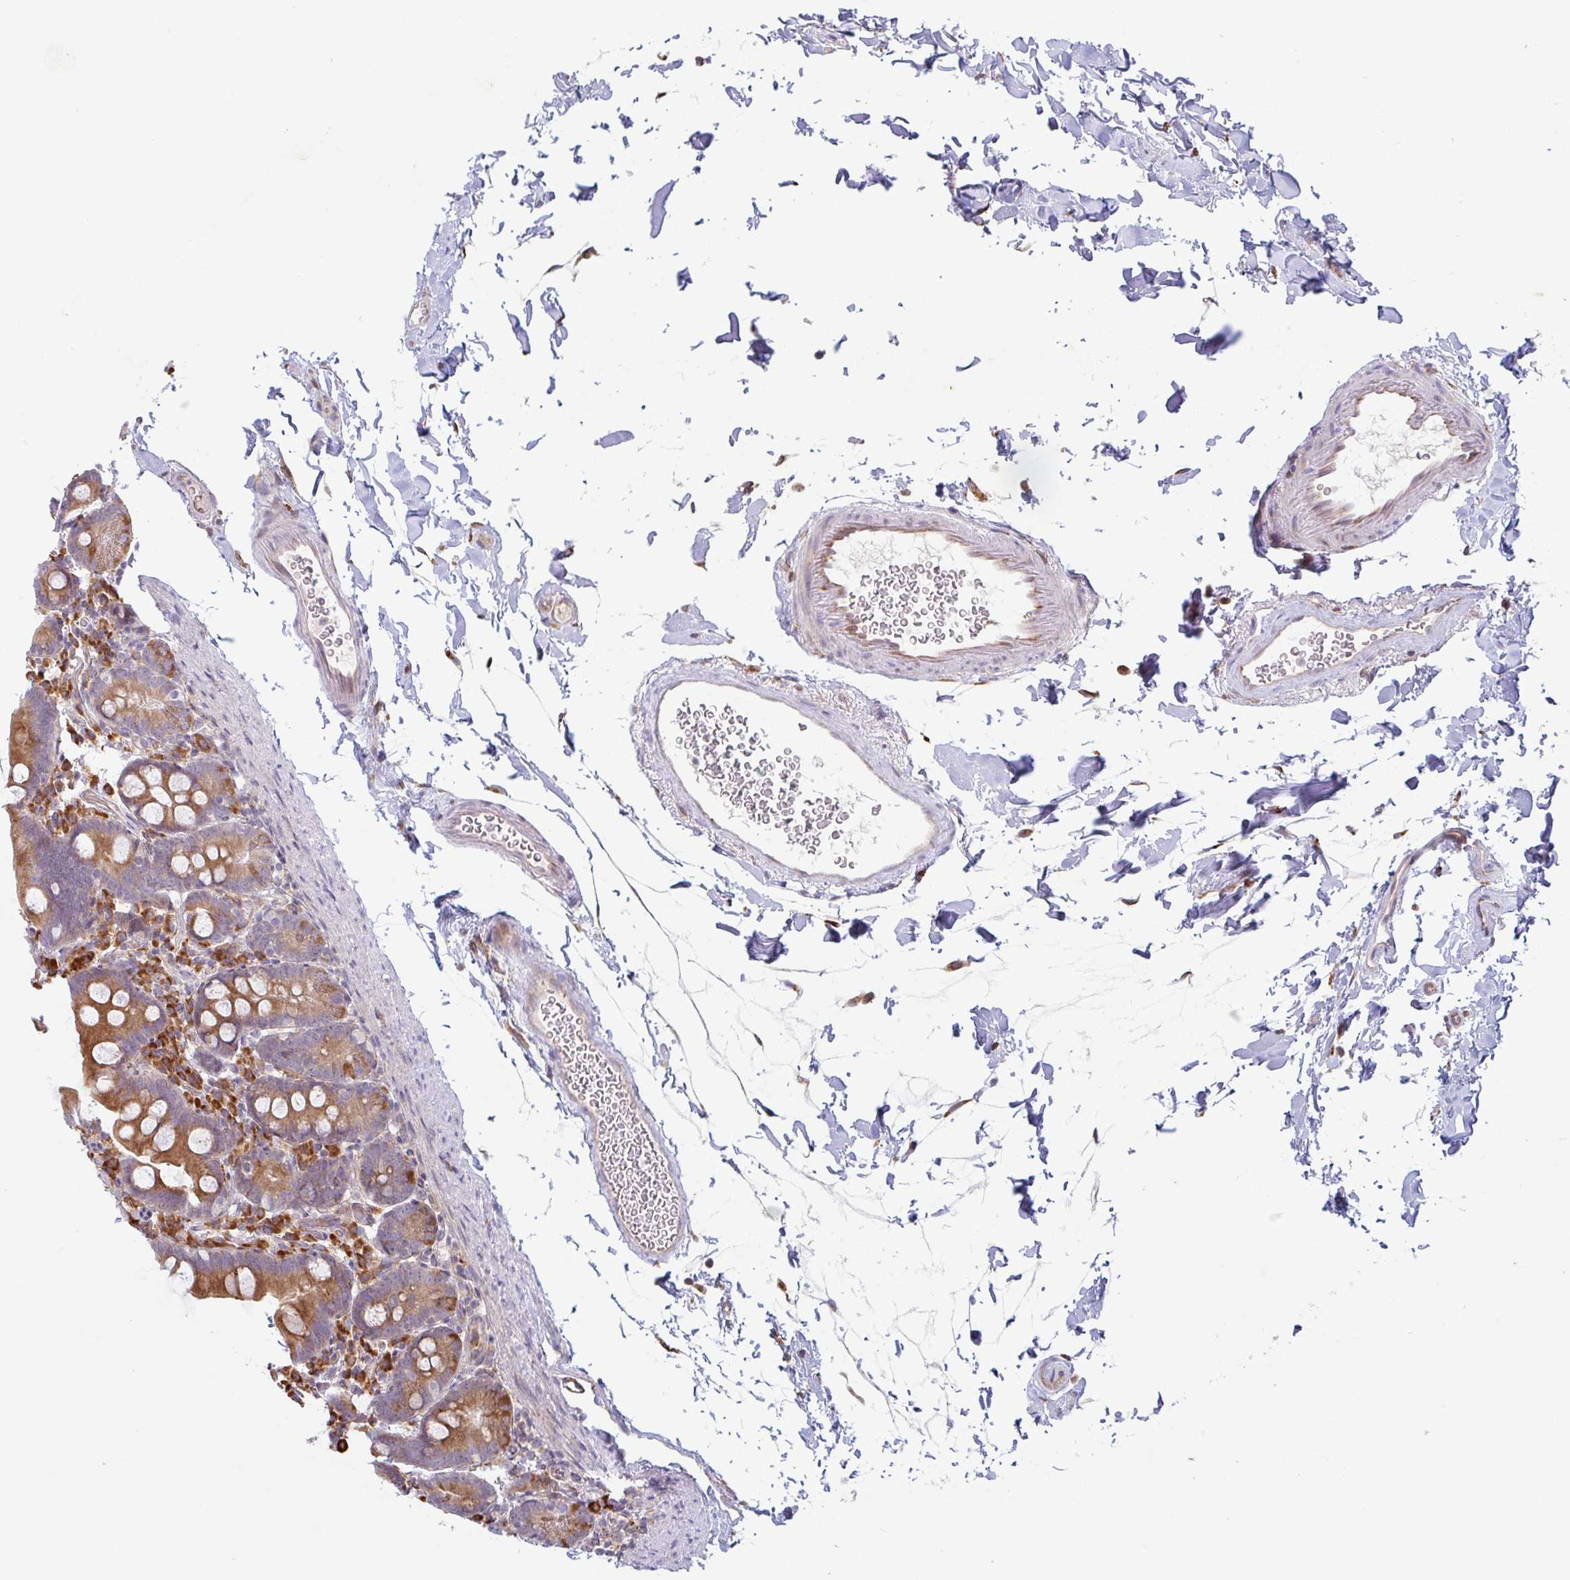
{"staining": {"intensity": "strong", "quantity": "25%-75%", "location": "cytoplasmic/membranous"}, "tissue": "small intestine", "cell_type": "Glandular cells", "image_type": "normal", "snomed": [{"axis": "morphology", "description": "Normal tissue, NOS"}, {"axis": "topography", "description": "Small intestine"}], "caption": "This micrograph reveals immunohistochemistry staining of benign human small intestine, with high strong cytoplasmic/membranous expression in approximately 25%-75% of glandular cells.", "gene": "RIT1", "patient": {"sex": "female", "age": 68}}